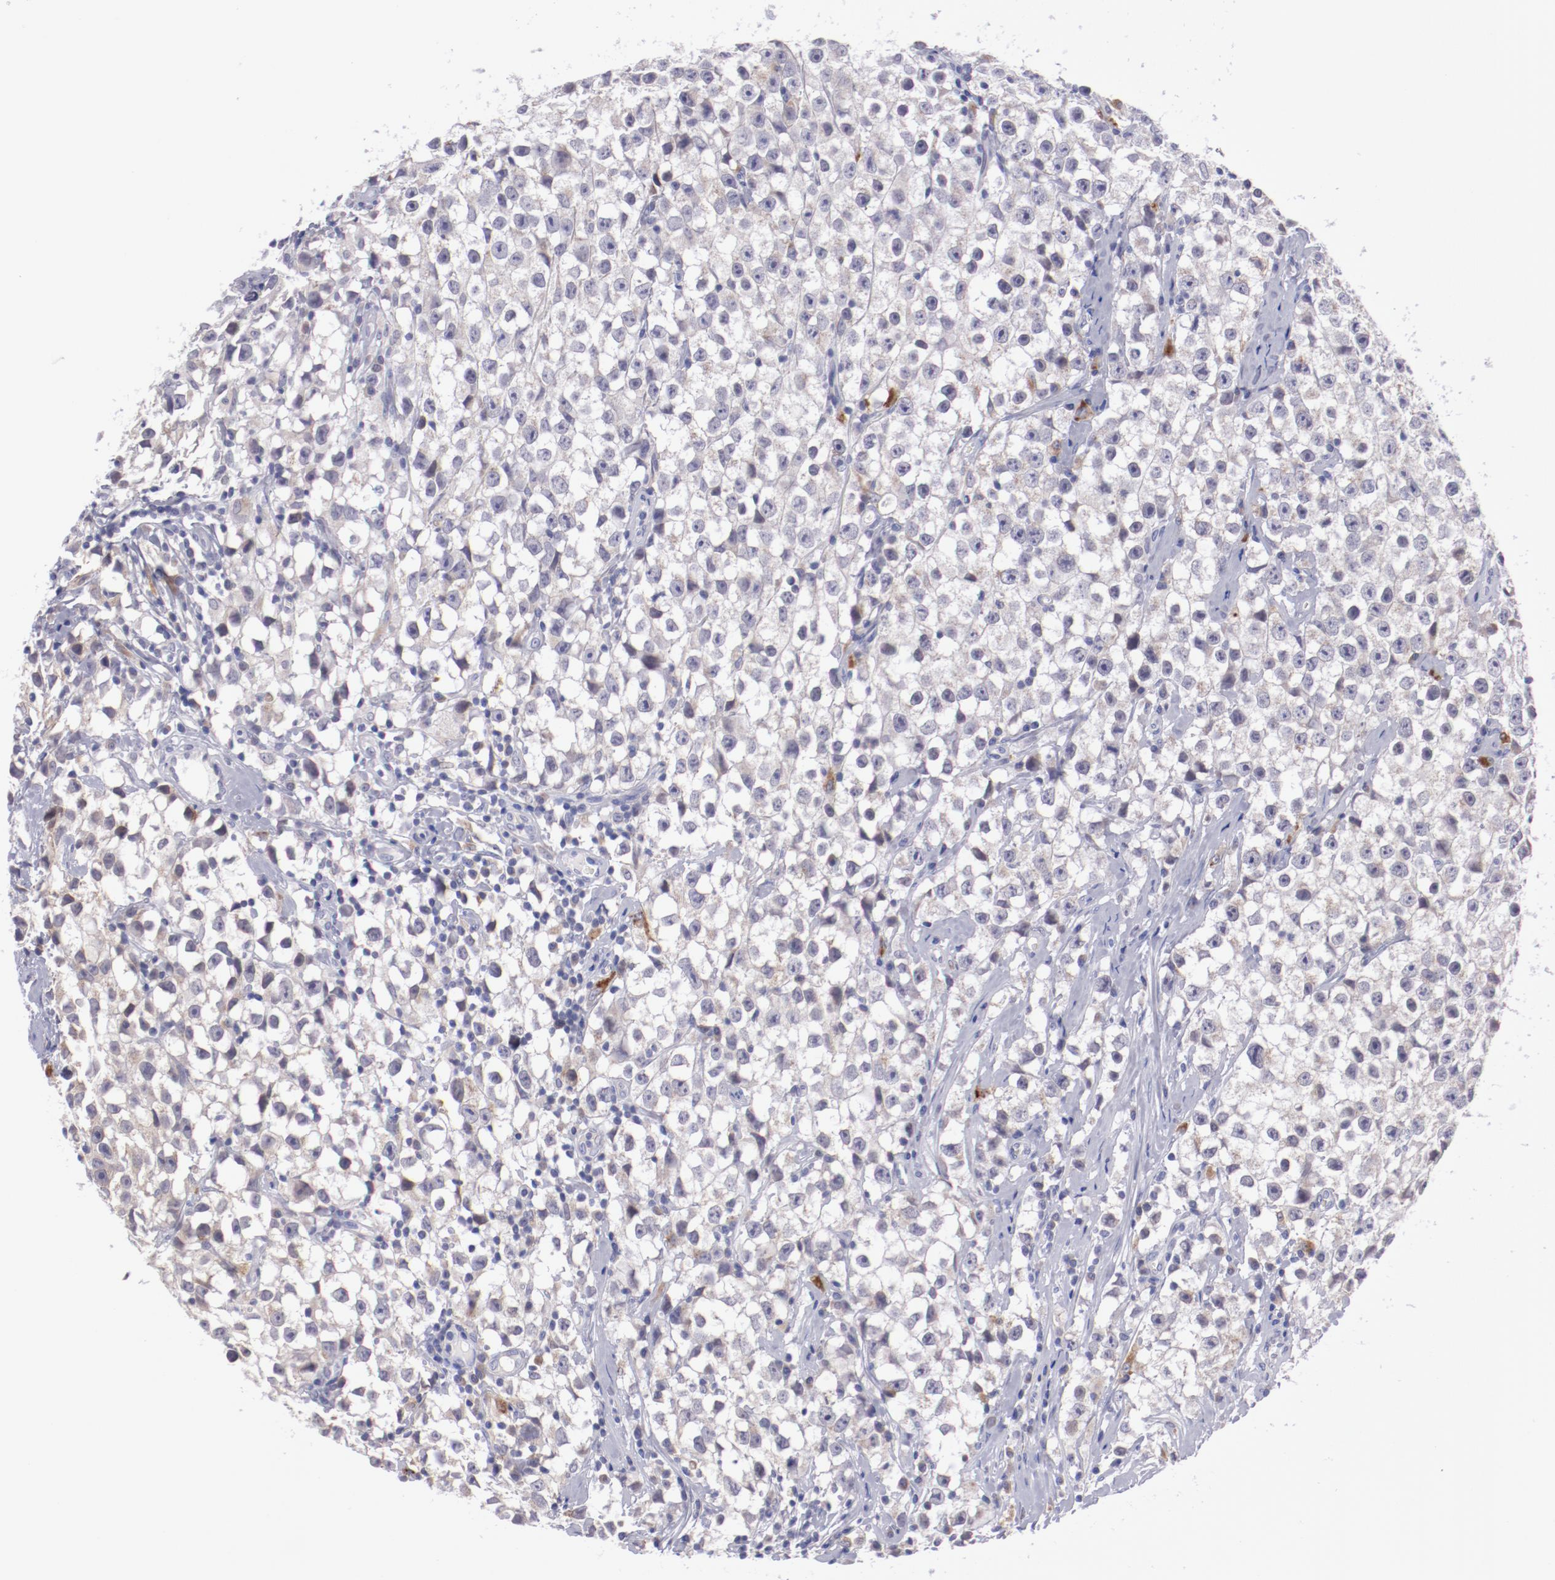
{"staining": {"intensity": "negative", "quantity": "none", "location": "none"}, "tissue": "testis cancer", "cell_type": "Tumor cells", "image_type": "cancer", "snomed": [{"axis": "morphology", "description": "Seminoma, NOS"}, {"axis": "topography", "description": "Testis"}], "caption": "Tumor cells are negative for brown protein staining in seminoma (testis).", "gene": "TRAF3", "patient": {"sex": "male", "age": 35}}